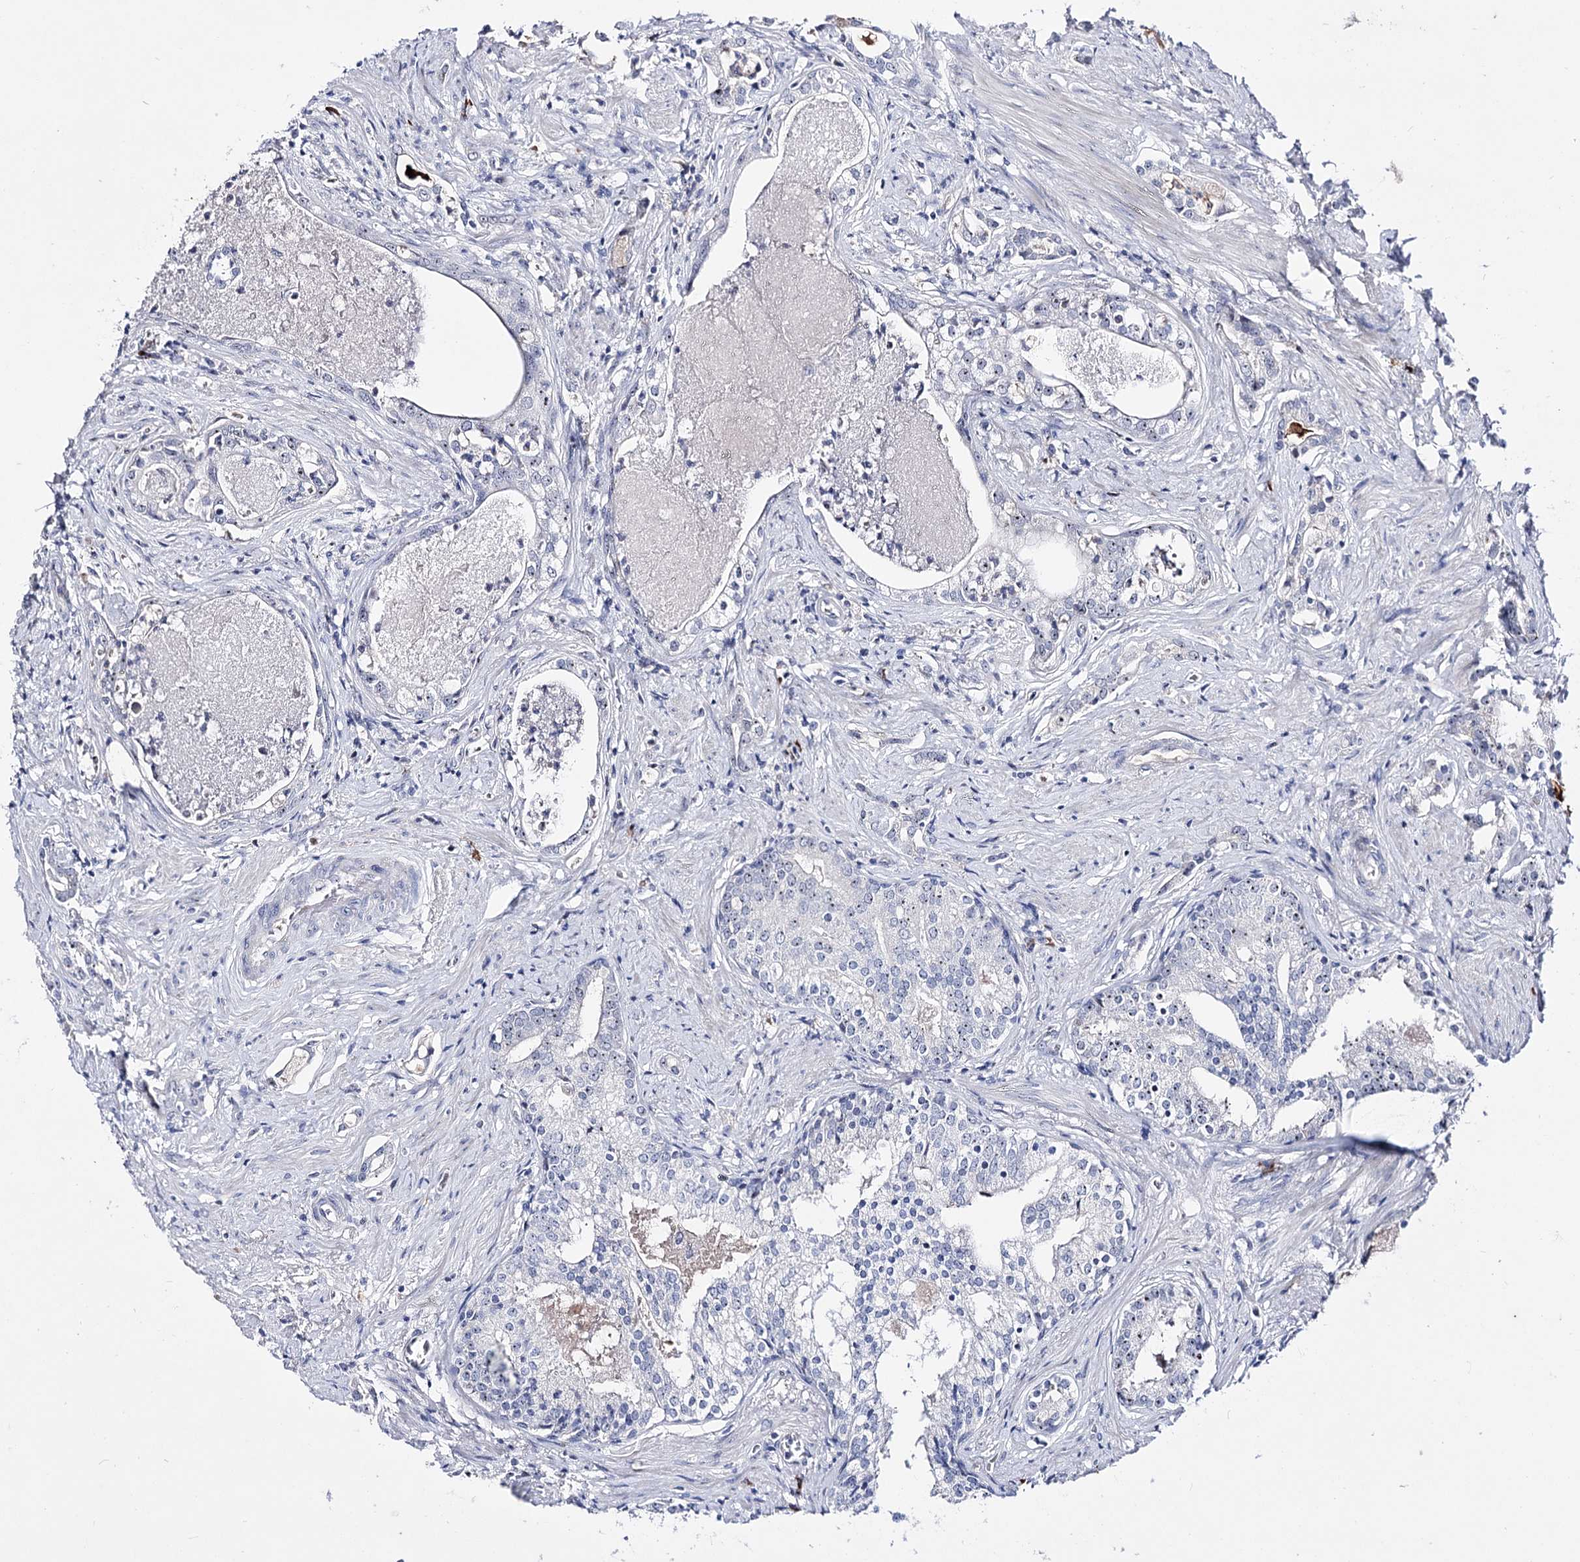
{"staining": {"intensity": "negative", "quantity": "none", "location": "none"}, "tissue": "prostate cancer", "cell_type": "Tumor cells", "image_type": "cancer", "snomed": [{"axis": "morphology", "description": "Adenocarcinoma, High grade"}, {"axis": "topography", "description": "Prostate"}], "caption": "Immunohistochemical staining of prostate cancer shows no significant expression in tumor cells. Nuclei are stained in blue.", "gene": "PCGF5", "patient": {"sex": "male", "age": 58}}